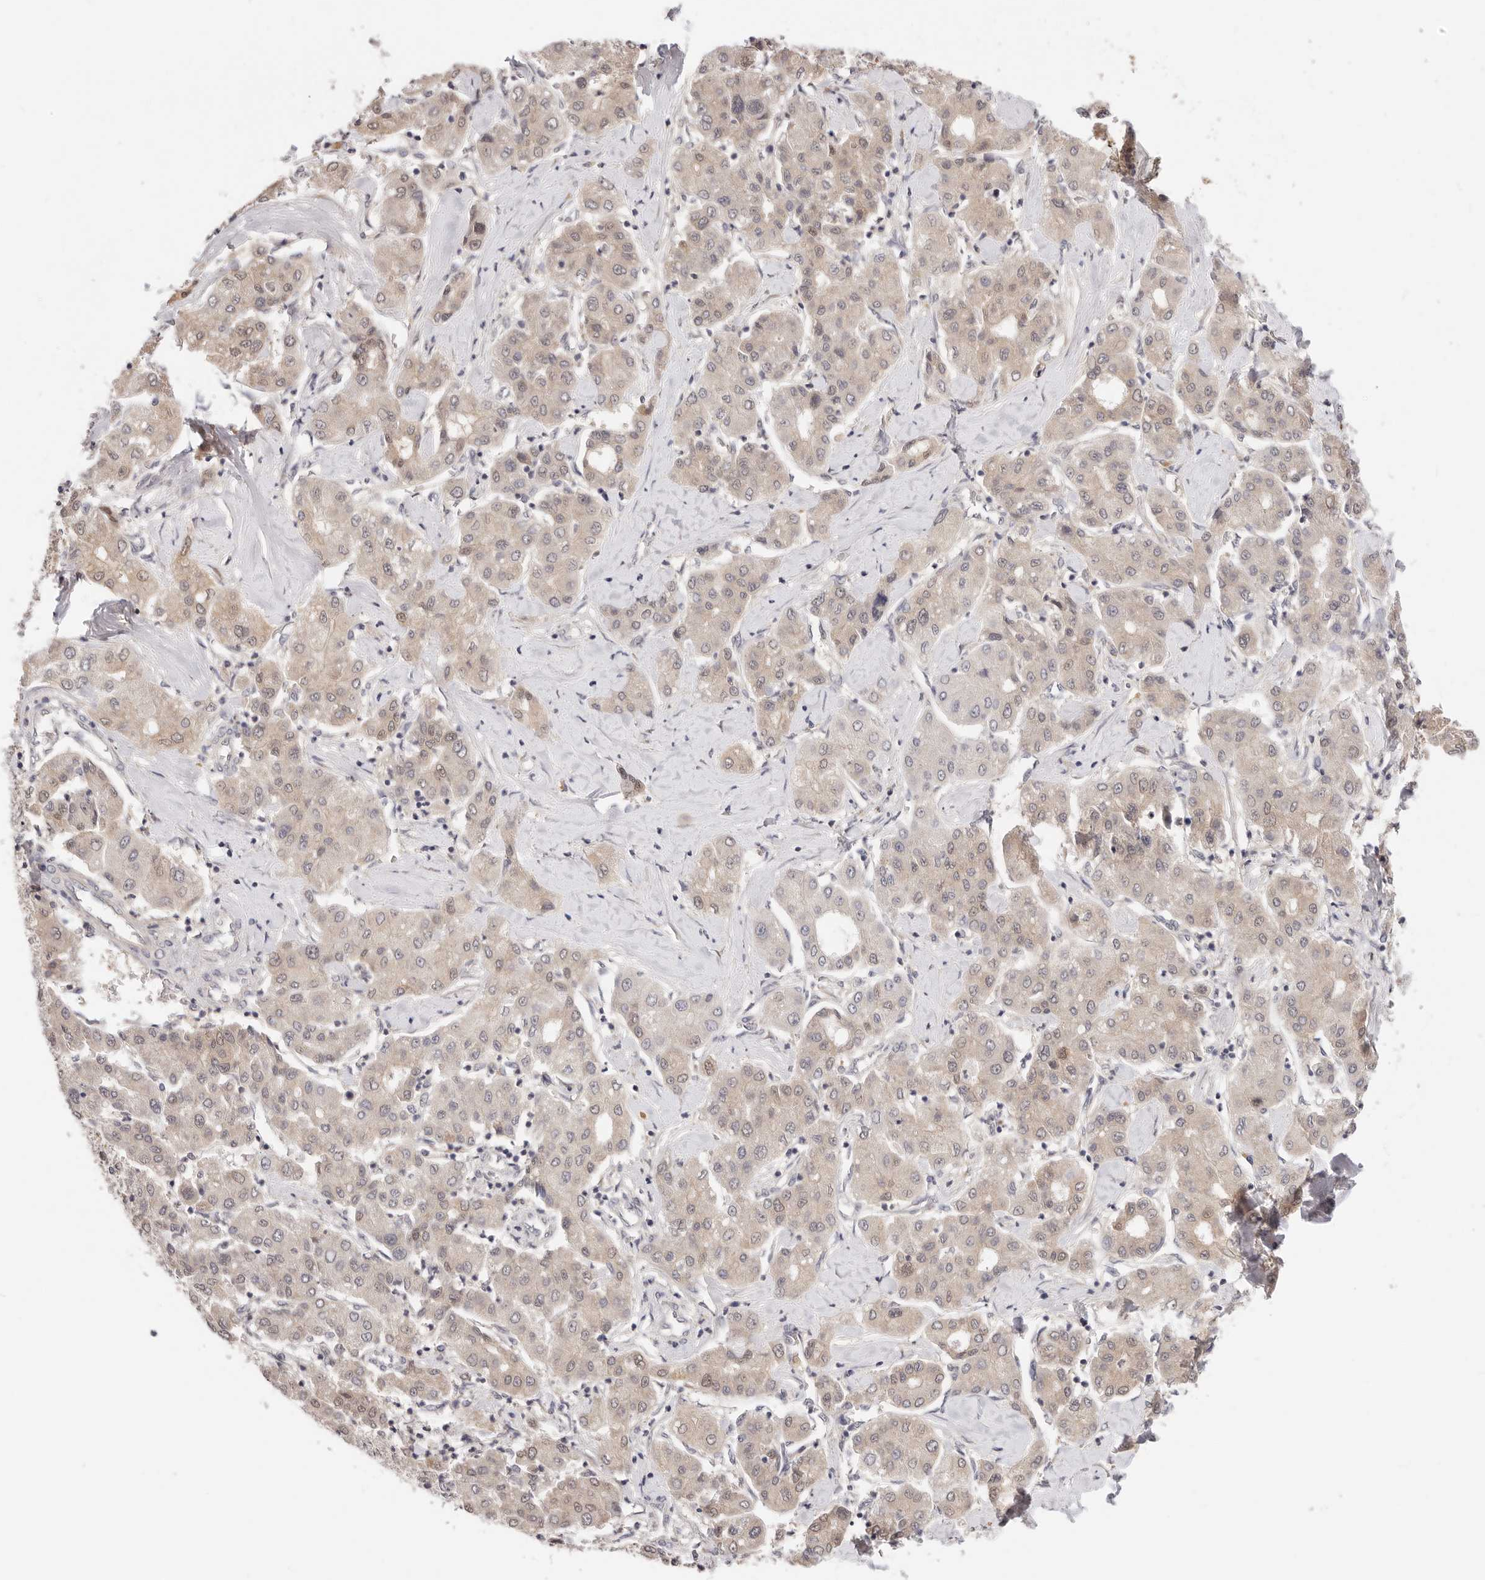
{"staining": {"intensity": "weak", "quantity": "25%-75%", "location": "nuclear"}, "tissue": "liver cancer", "cell_type": "Tumor cells", "image_type": "cancer", "snomed": [{"axis": "morphology", "description": "Carcinoma, Hepatocellular, NOS"}, {"axis": "topography", "description": "Liver"}], "caption": "Hepatocellular carcinoma (liver) tissue shows weak nuclear expression in about 25%-75% of tumor cells, visualized by immunohistochemistry.", "gene": "GGPS1", "patient": {"sex": "male", "age": 65}}